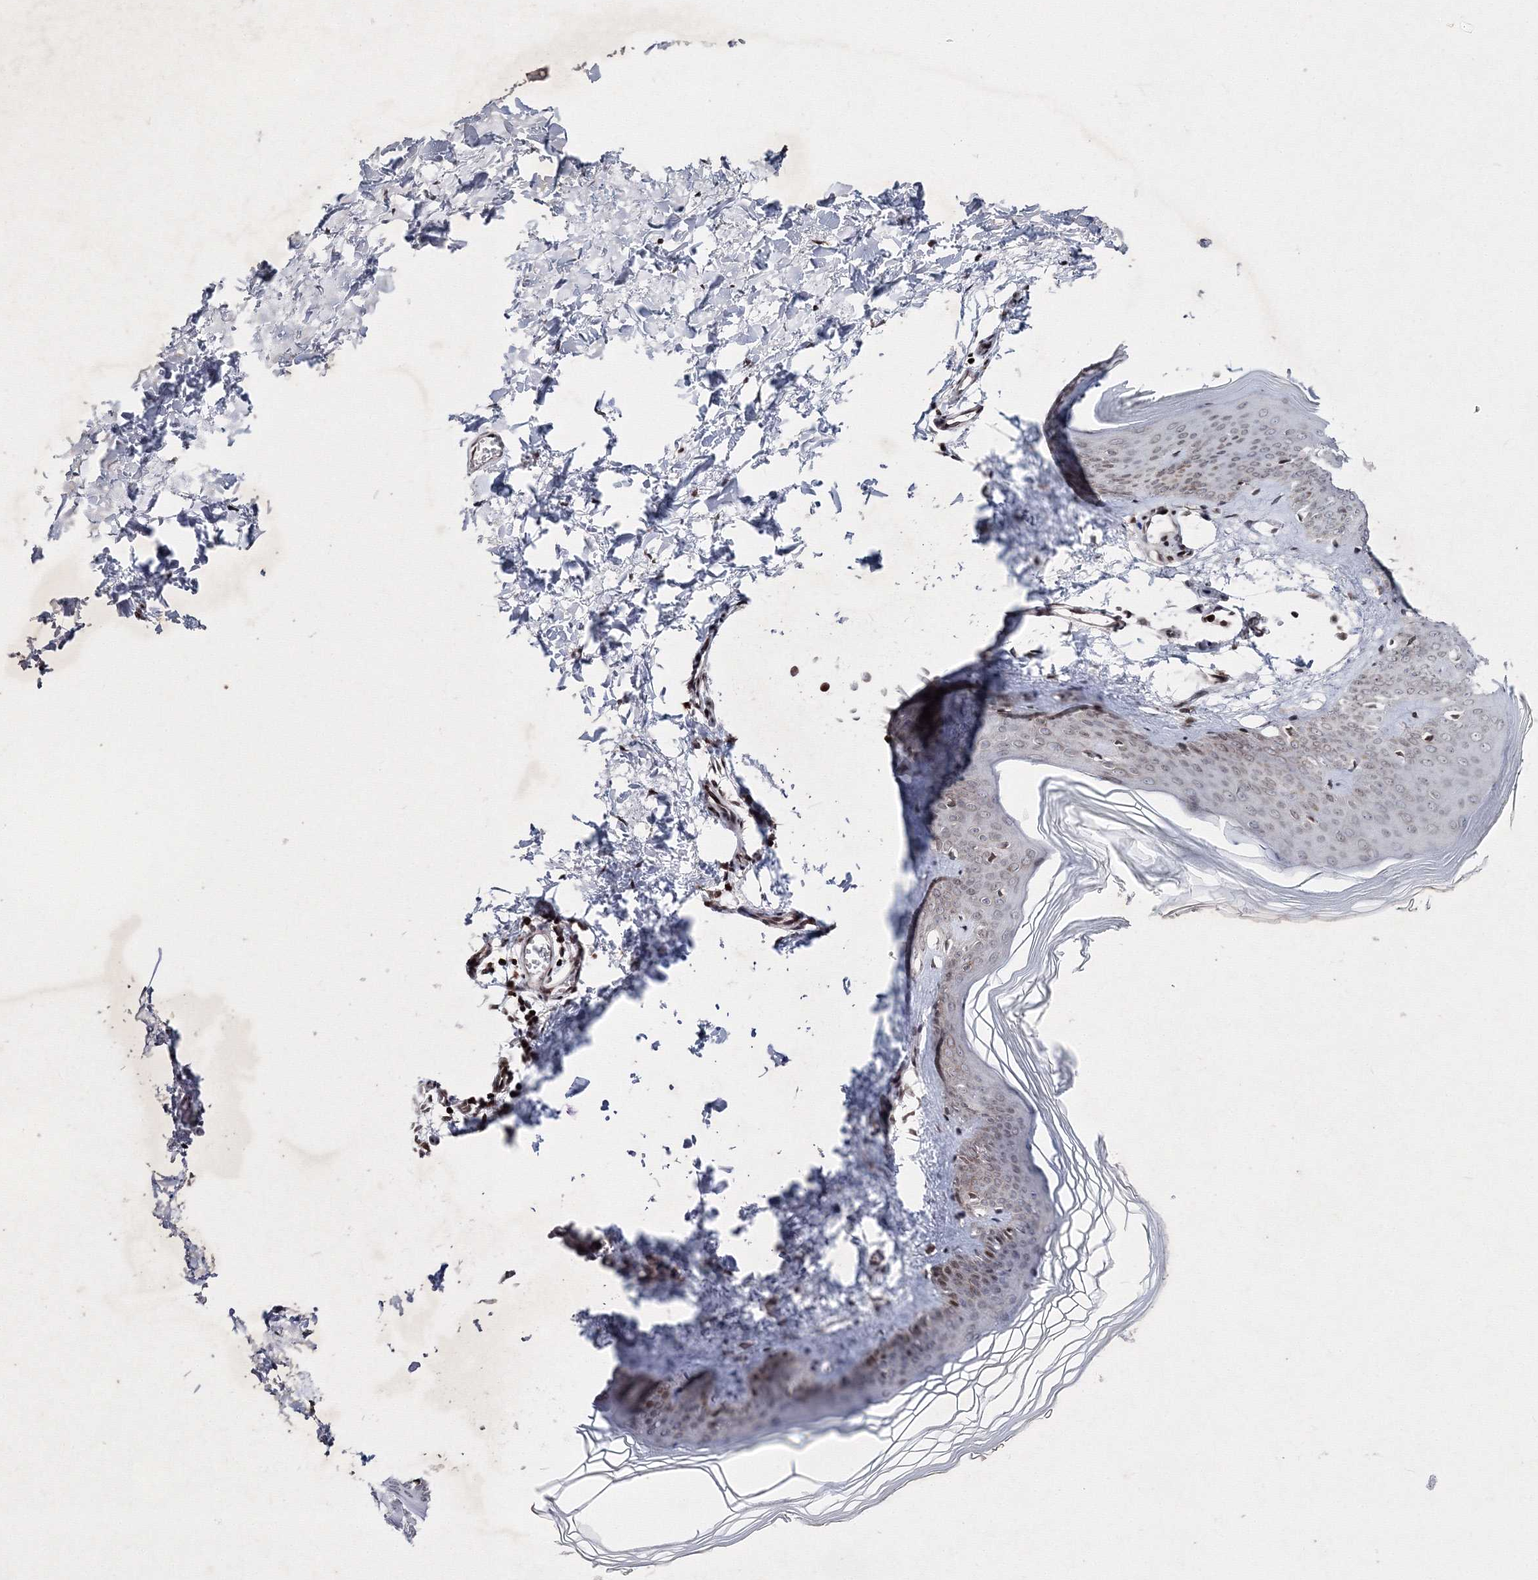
{"staining": {"intensity": "moderate", "quantity": ">75%", "location": "cytoplasmic/membranous,nuclear"}, "tissue": "skin", "cell_type": "Fibroblasts", "image_type": "normal", "snomed": [{"axis": "morphology", "description": "Normal tissue, NOS"}, {"axis": "topography", "description": "Skin"}], "caption": "Protein expression analysis of unremarkable skin exhibits moderate cytoplasmic/membranous,nuclear staining in about >75% of fibroblasts.", "gene": "SMIM29", "patient": {"sex": "female", "age": 27}}